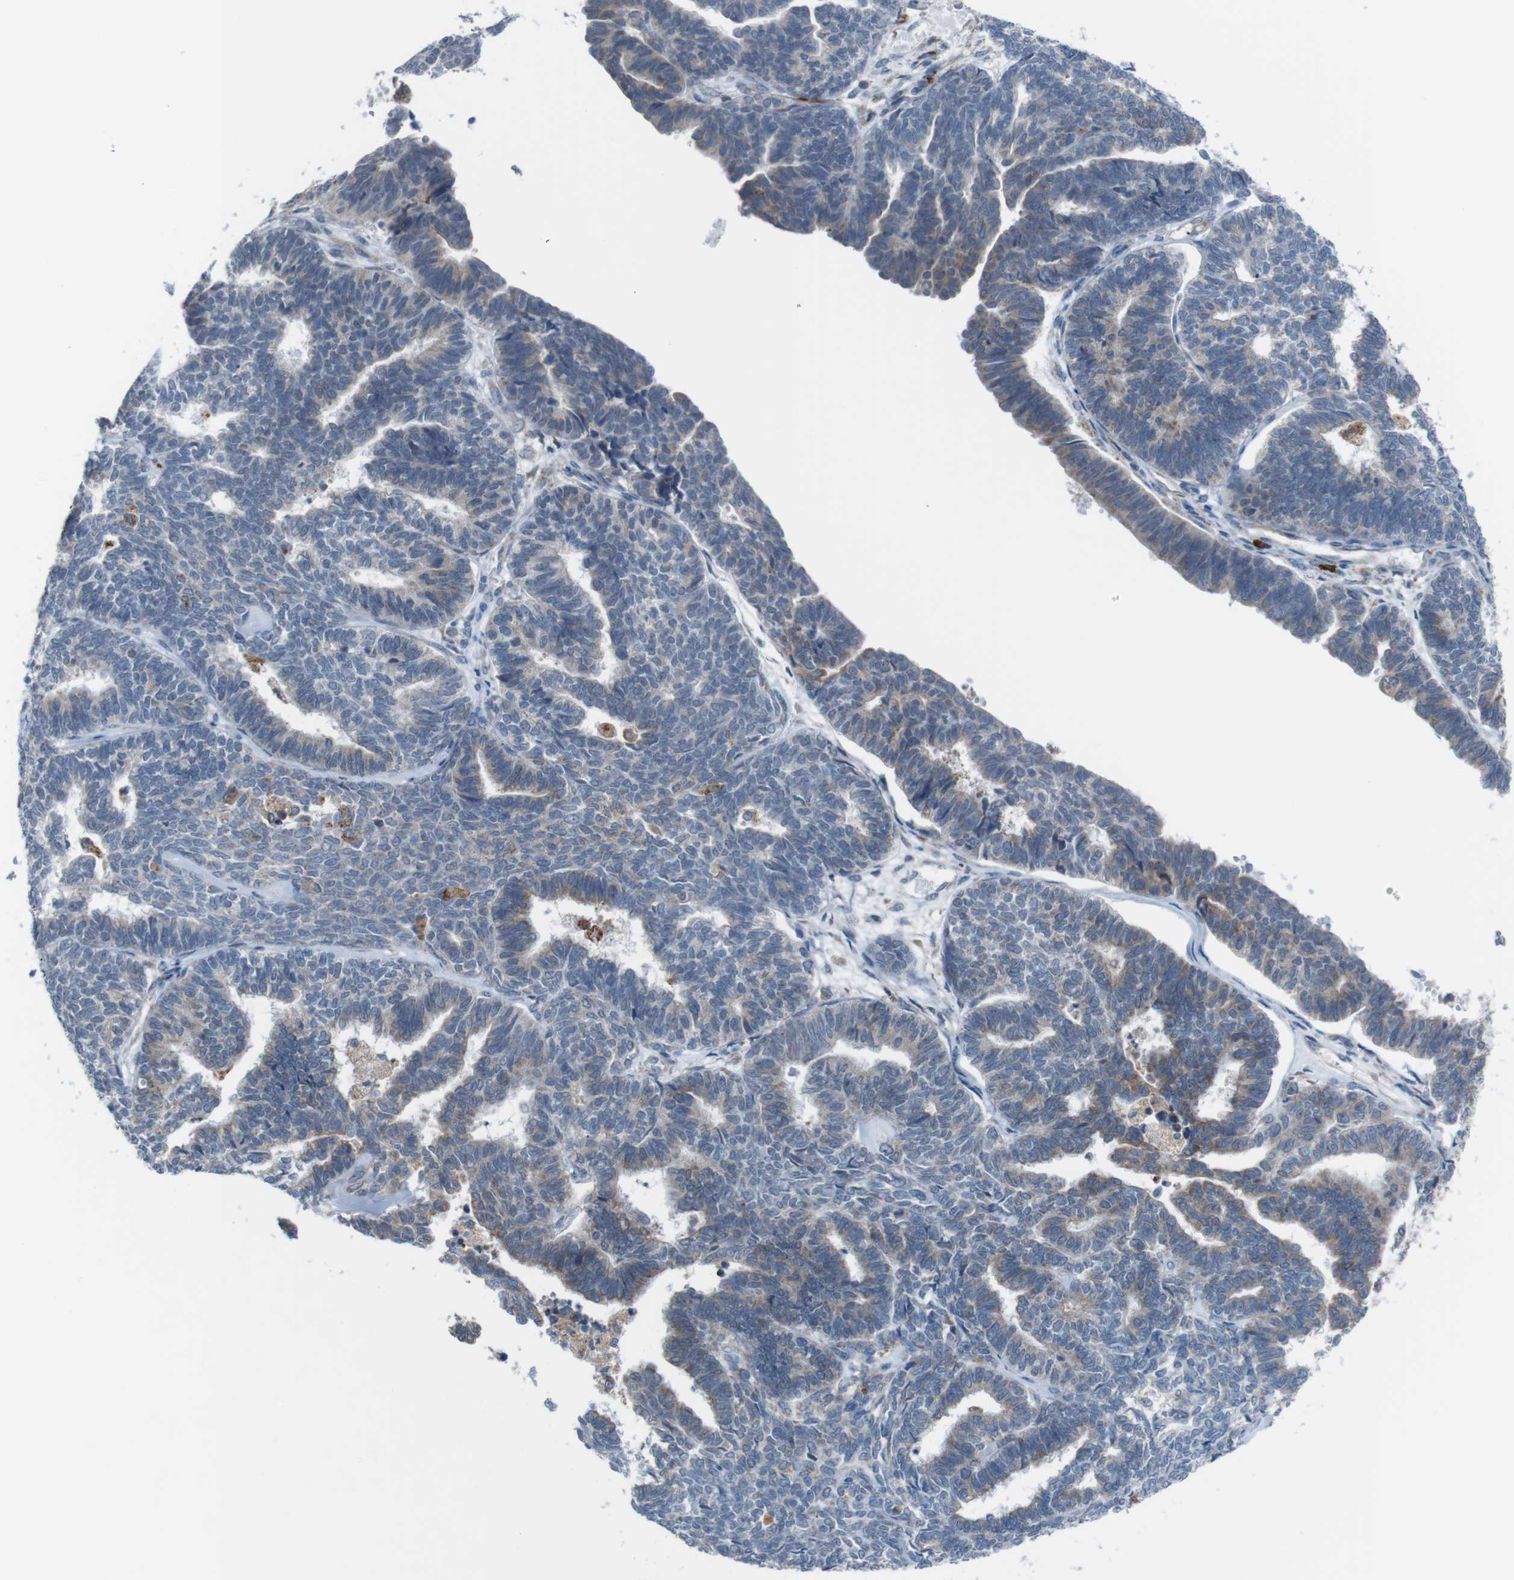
{"staining": {"intensity": "weak", "quantity": "25%-75%", "location": "cytoplasmic/membranous"}, "tissue": "endometrial cancer", "cell_type": "Tumor cells", "image_type": "cancer", "snomed": [{"axis": "morphology", "description": "Adenocarcinoma, NOS"}, {"axis": "topography", "description": "Endometrium"}], "caption": "DAB (3,3'-diaminobenzidine) immunohistochemical staining of endometrial cancer reveals weak cytoplasmic/membranous protein positivity in approximately 25%-75% of tumor cells.", "gene": "CDH22", "patient": {"sex": "female", "age": 70}}